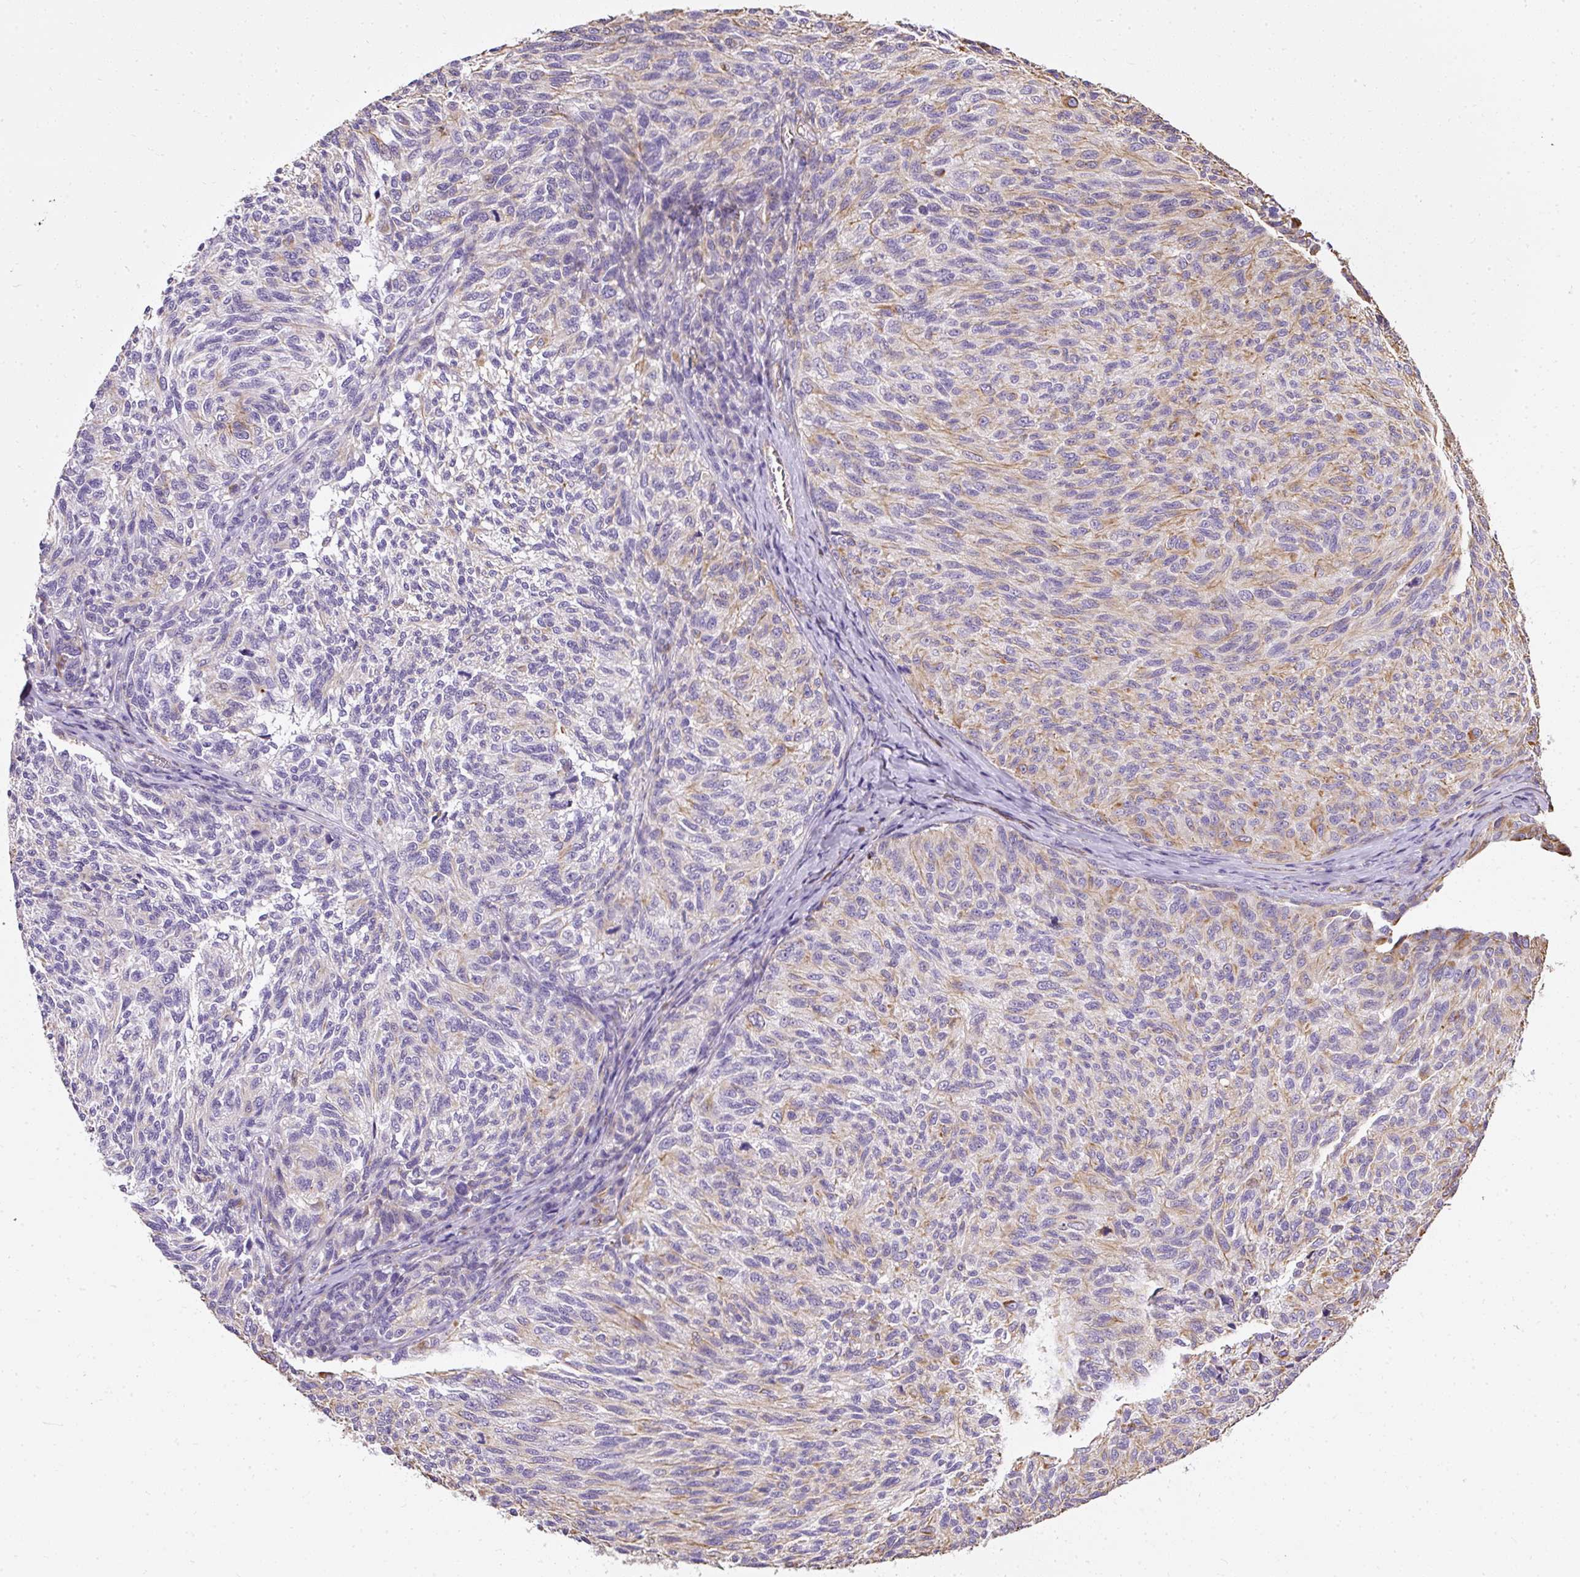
{"staining": {"intensity": "weak", "quantity": "<25%", "location": "cytoplasmic/membranous"}, "tissue": "melanoma", "cell_type": "Tumor cells", "image_type": "cancer", "snomed": [{"axis": "morphology", "description": "Malignant melanoma, NOS"}, {"axis": "topography", "description": "Skin"}], "caption": "Protein analysis of malignant melanoma shows no significant expression in tumor cells.", "gene": "PLS1", "patient": {"sex": "female", "age": 73}}